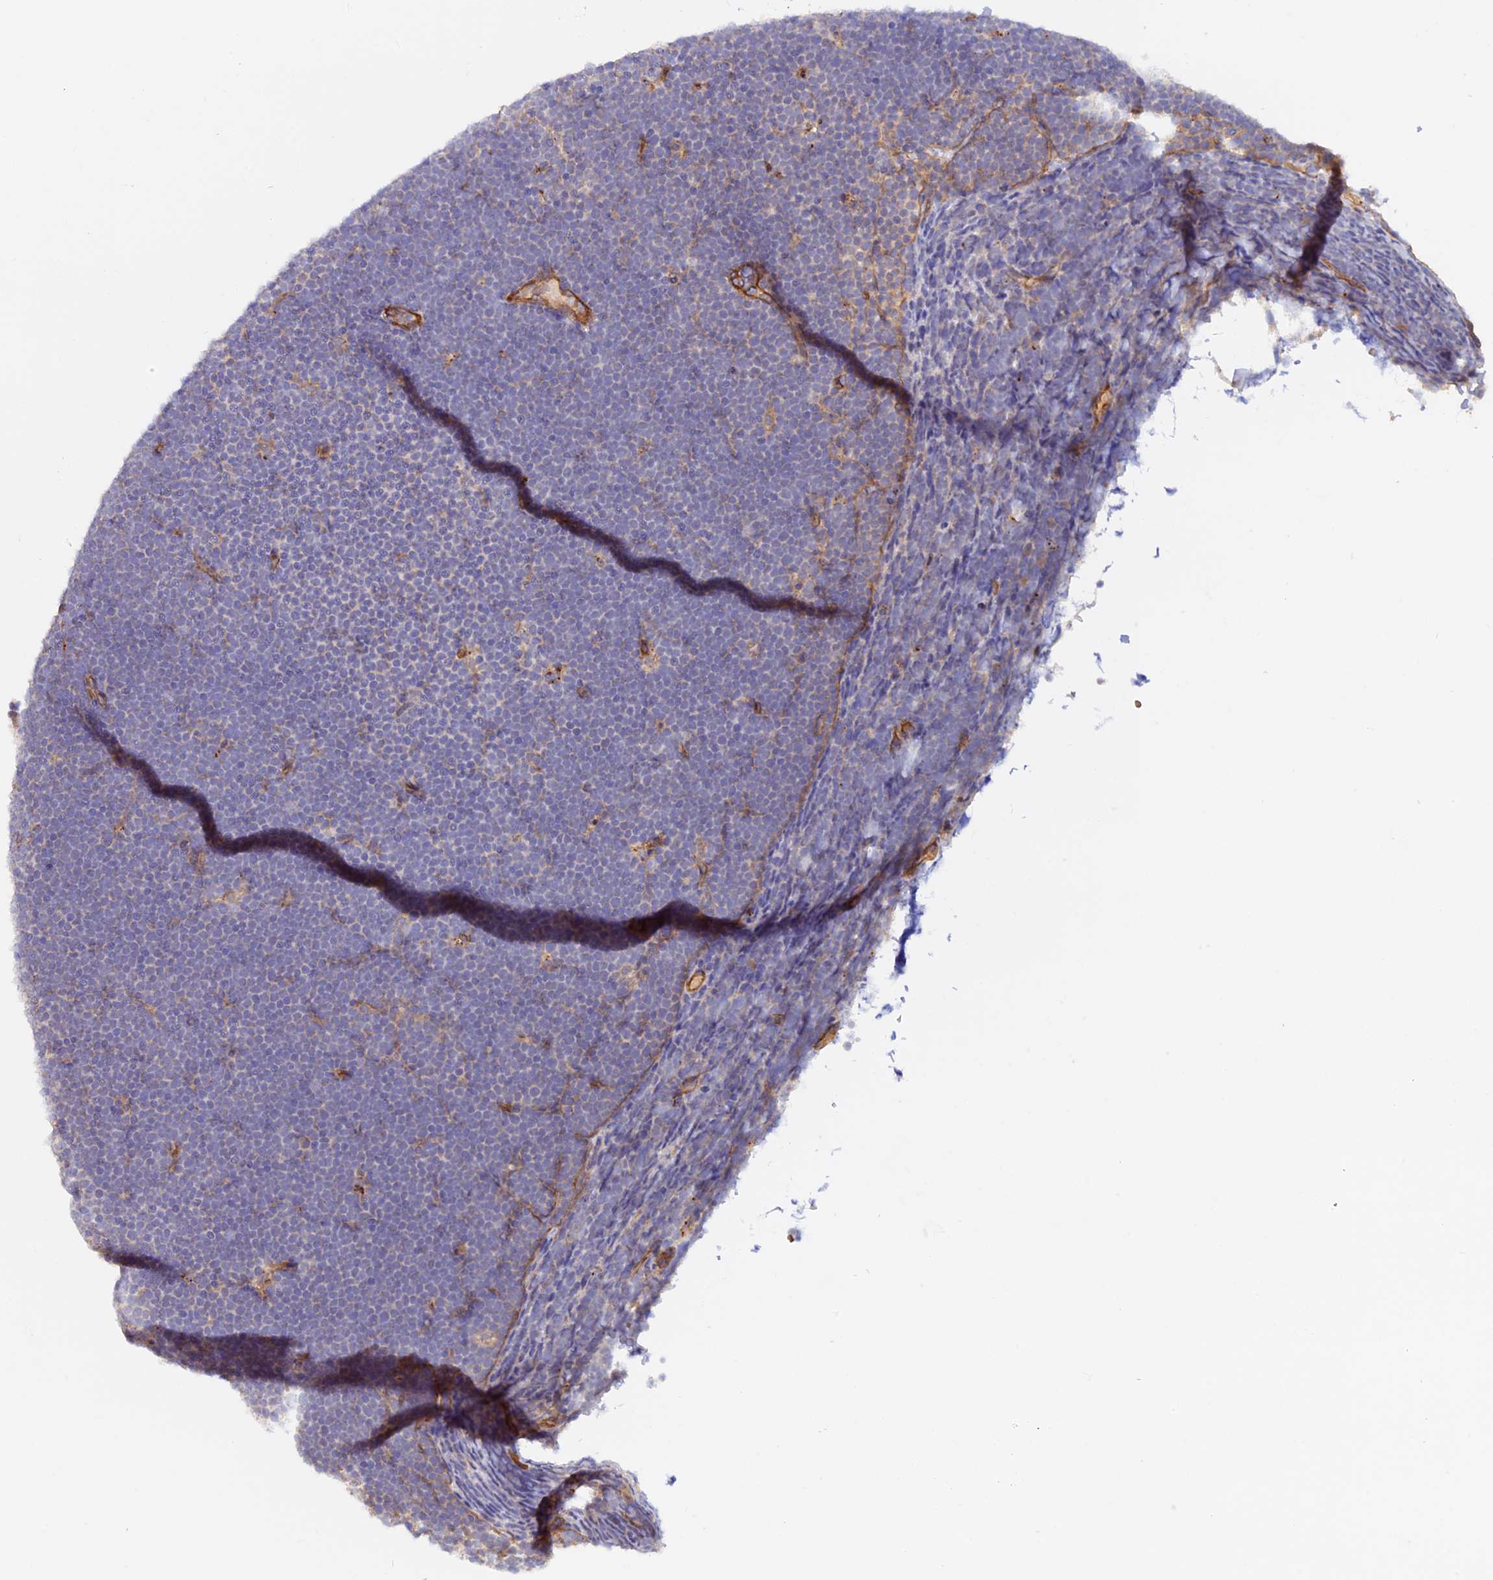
{"staining": {"intensity": "negative", "quantity": "none", "location": "none"}, "tissue": "lymphoma", "cell_type": "Tumor cells", "image_type": "cancer", "snomed": [{"axis": "morphology", "description": "Malignant lymphoma, non-Hodgkin's type, High grade"}, {"axis": "topography", "description": "Lymph node"}], "caption": "Lymphoma was stained to show a protein in brown. There is no significant expression in tumor cells. (Immunohistochemistry (ihc), brightfield microscopy, high magnification).", "gene": "DUS3L", "patient": {"sex": "male", "age": 13}}